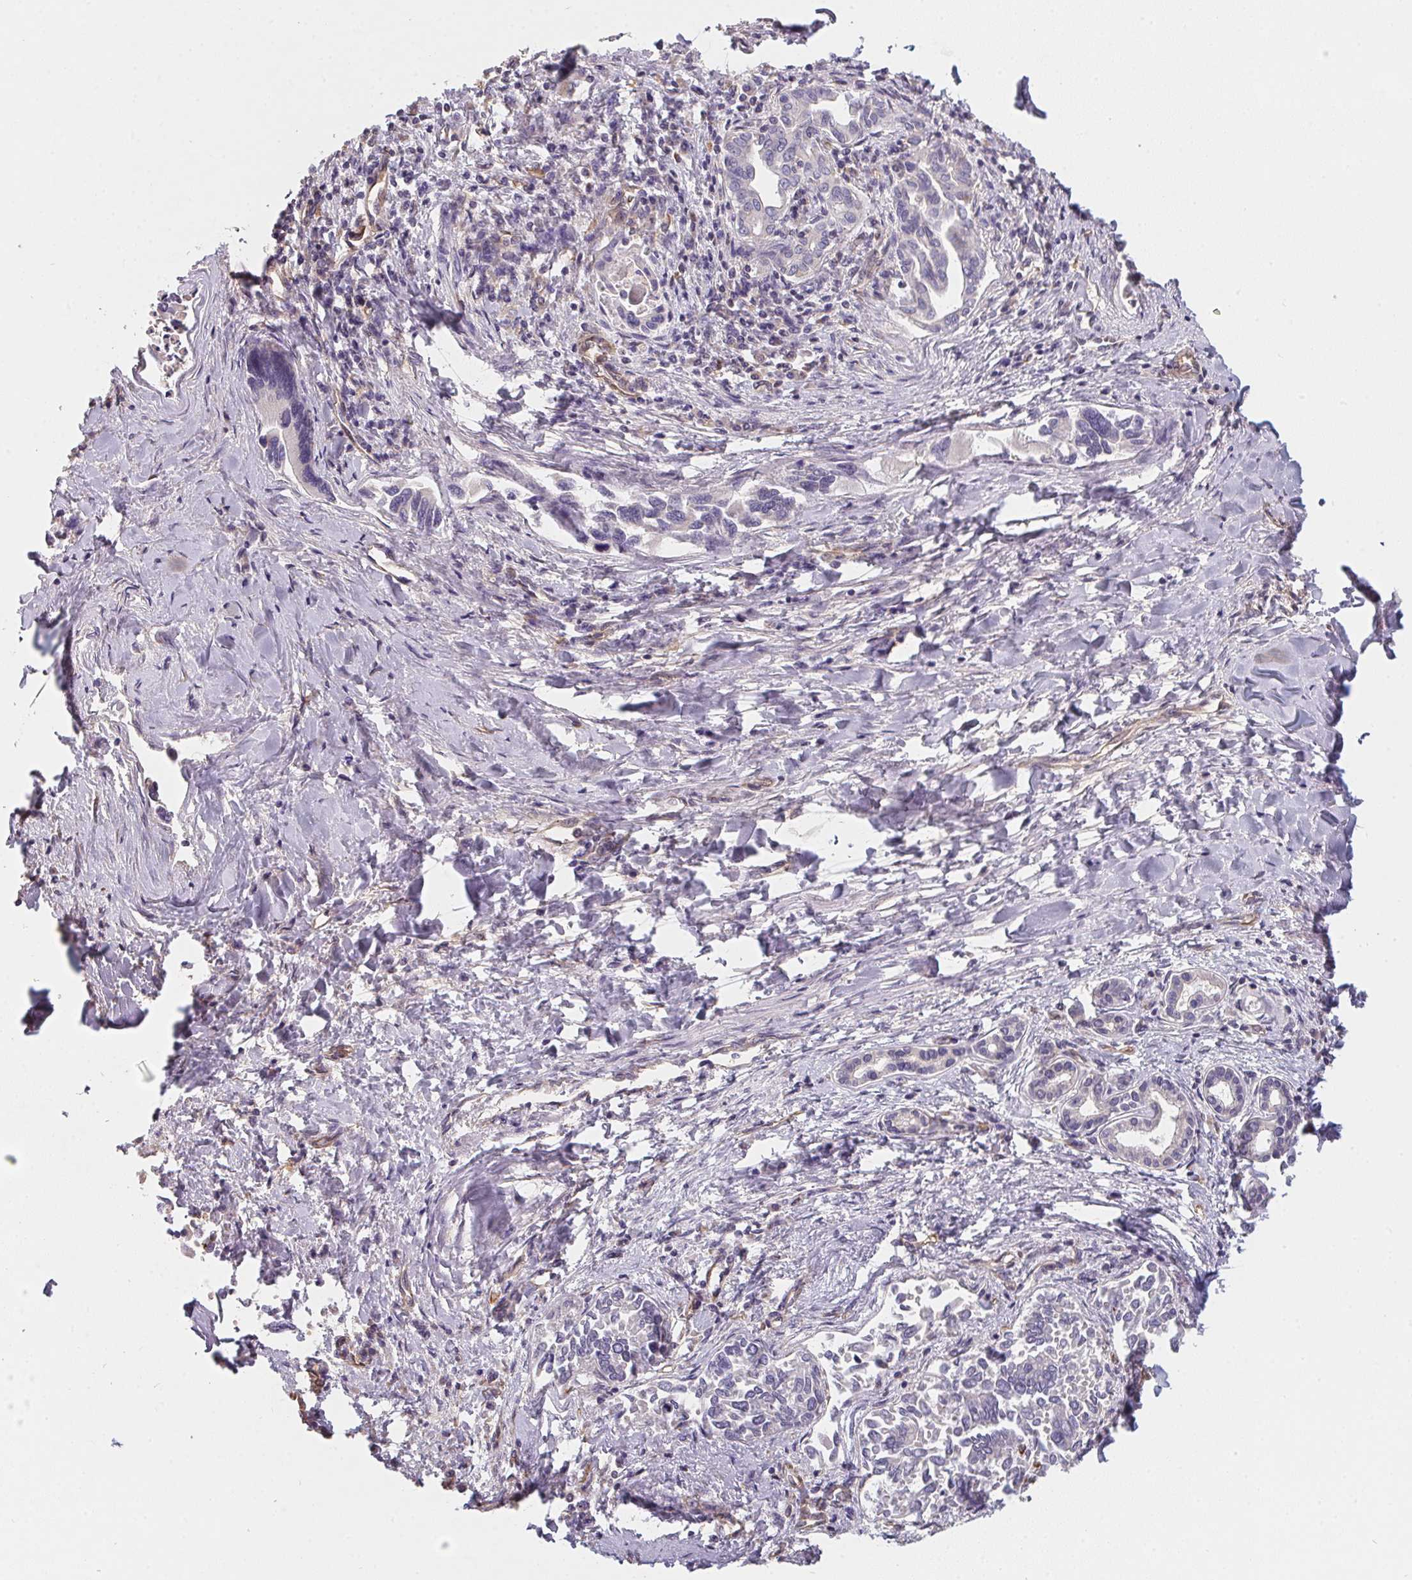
{"staining": {"intensity": "negative", "quantity": "none", "location": "none"}, "tissue": "liver cancer", "cell_type": "Tumor cells", "image_type": "cancer", "snomed": [{"axis": "morphology", "description": "Cholangiocarcinoma"}, {"axis": "topography", "description": "Liver"}], "caption": "Tumor cells are negative for brown protein staining in liver cholangiocarcinoma. Brightfield microscopy of immunohistochemistry stained with DAB (brown) and hematoxylin (blue), captured at high magnification.", "gene": "TBKBP1", "patient": {"sex": "male", "age": 66}}